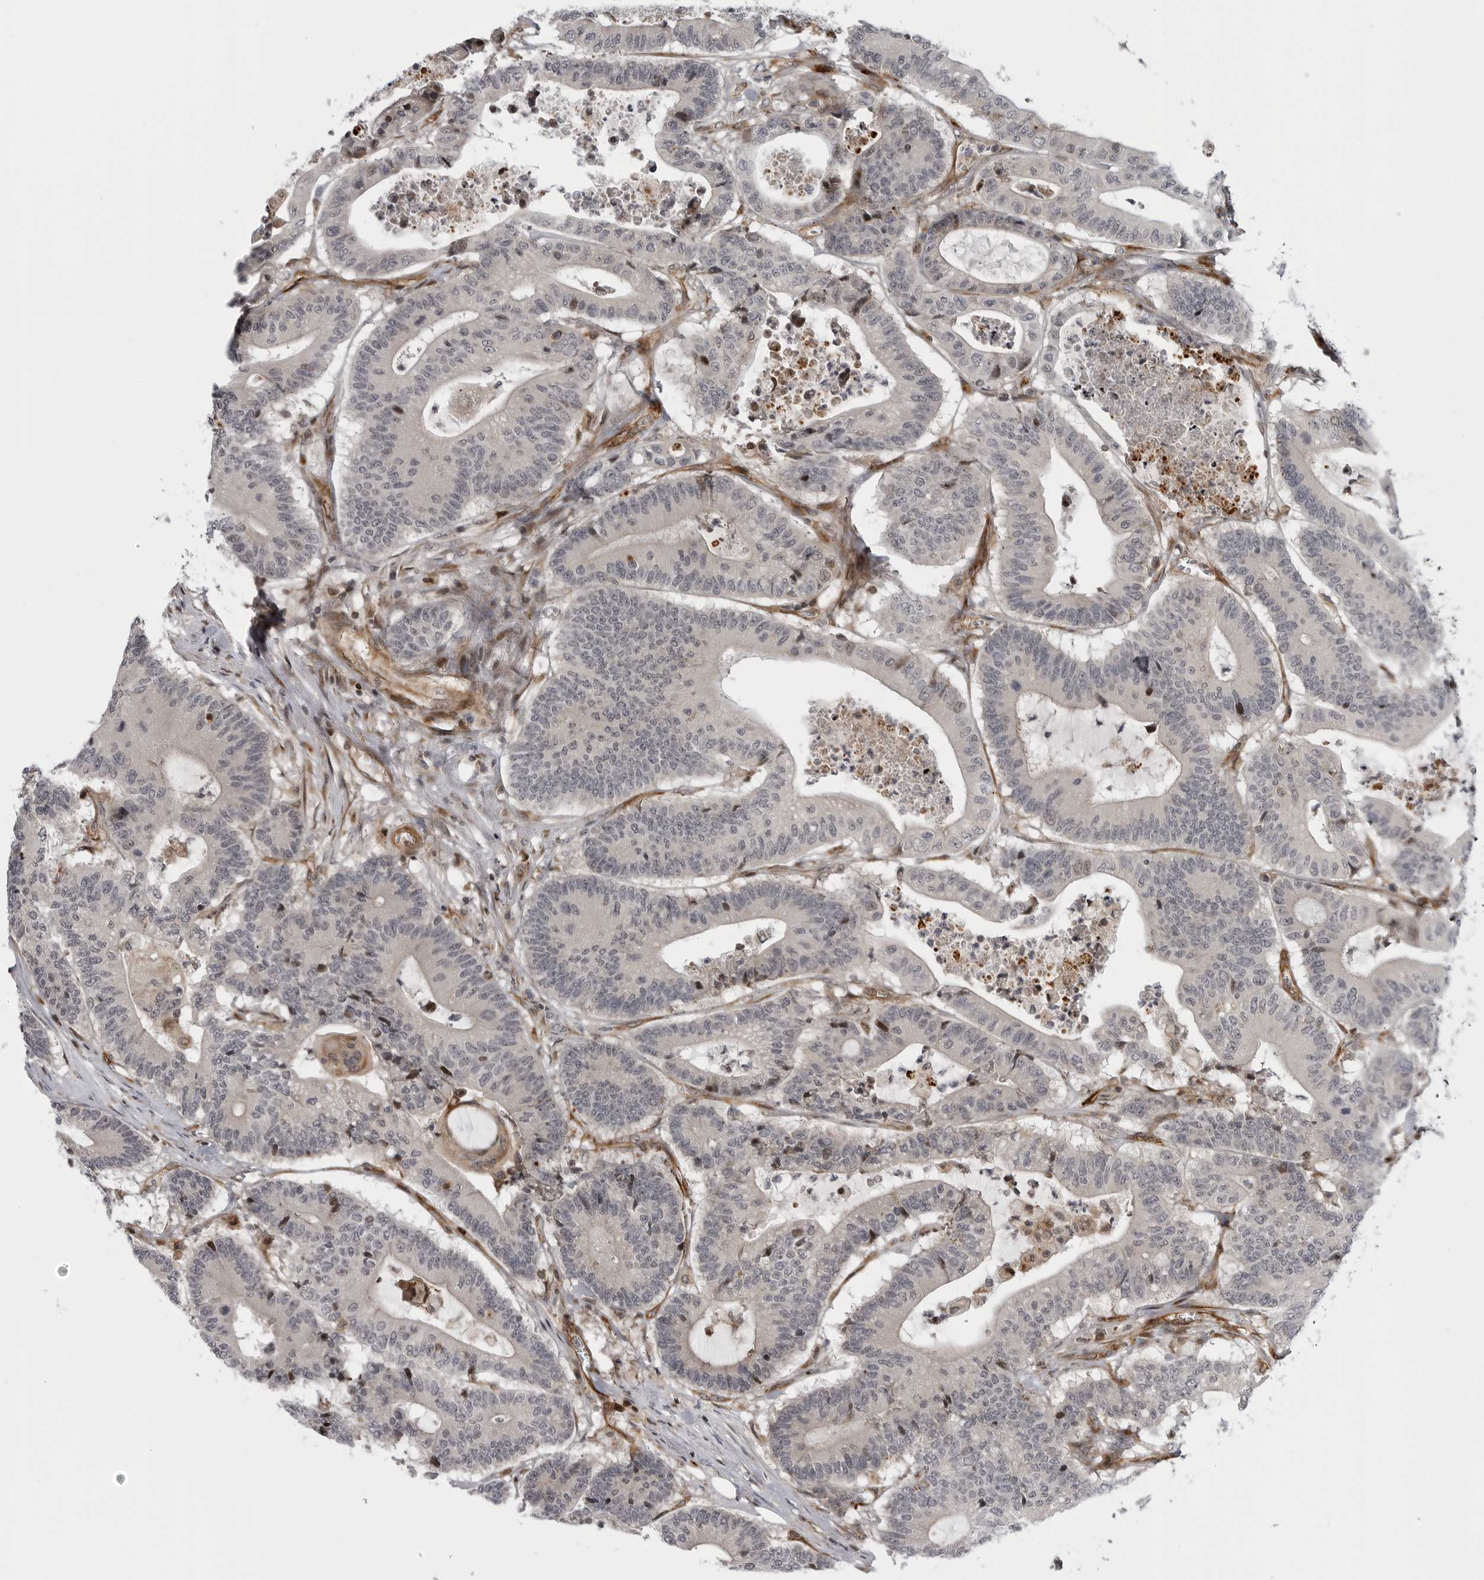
{"staining": {"intensity": "negative", "quantity": "none", "location": "none"}, "tissue": "colorectal cancer", "cell_type": "Tumor cells", "image_type": "cancer", "snomed": [{"axis": "morphology", "description": "Adenocarcinoma, NOS"}, {"axis": "topography", "description": "Colon"}], "caption": "Tumor cells show no significant staining in adenocarcinoma (colorectal).", "gene": "ABL1", "patient": {"sex": "female", "age": 84}}